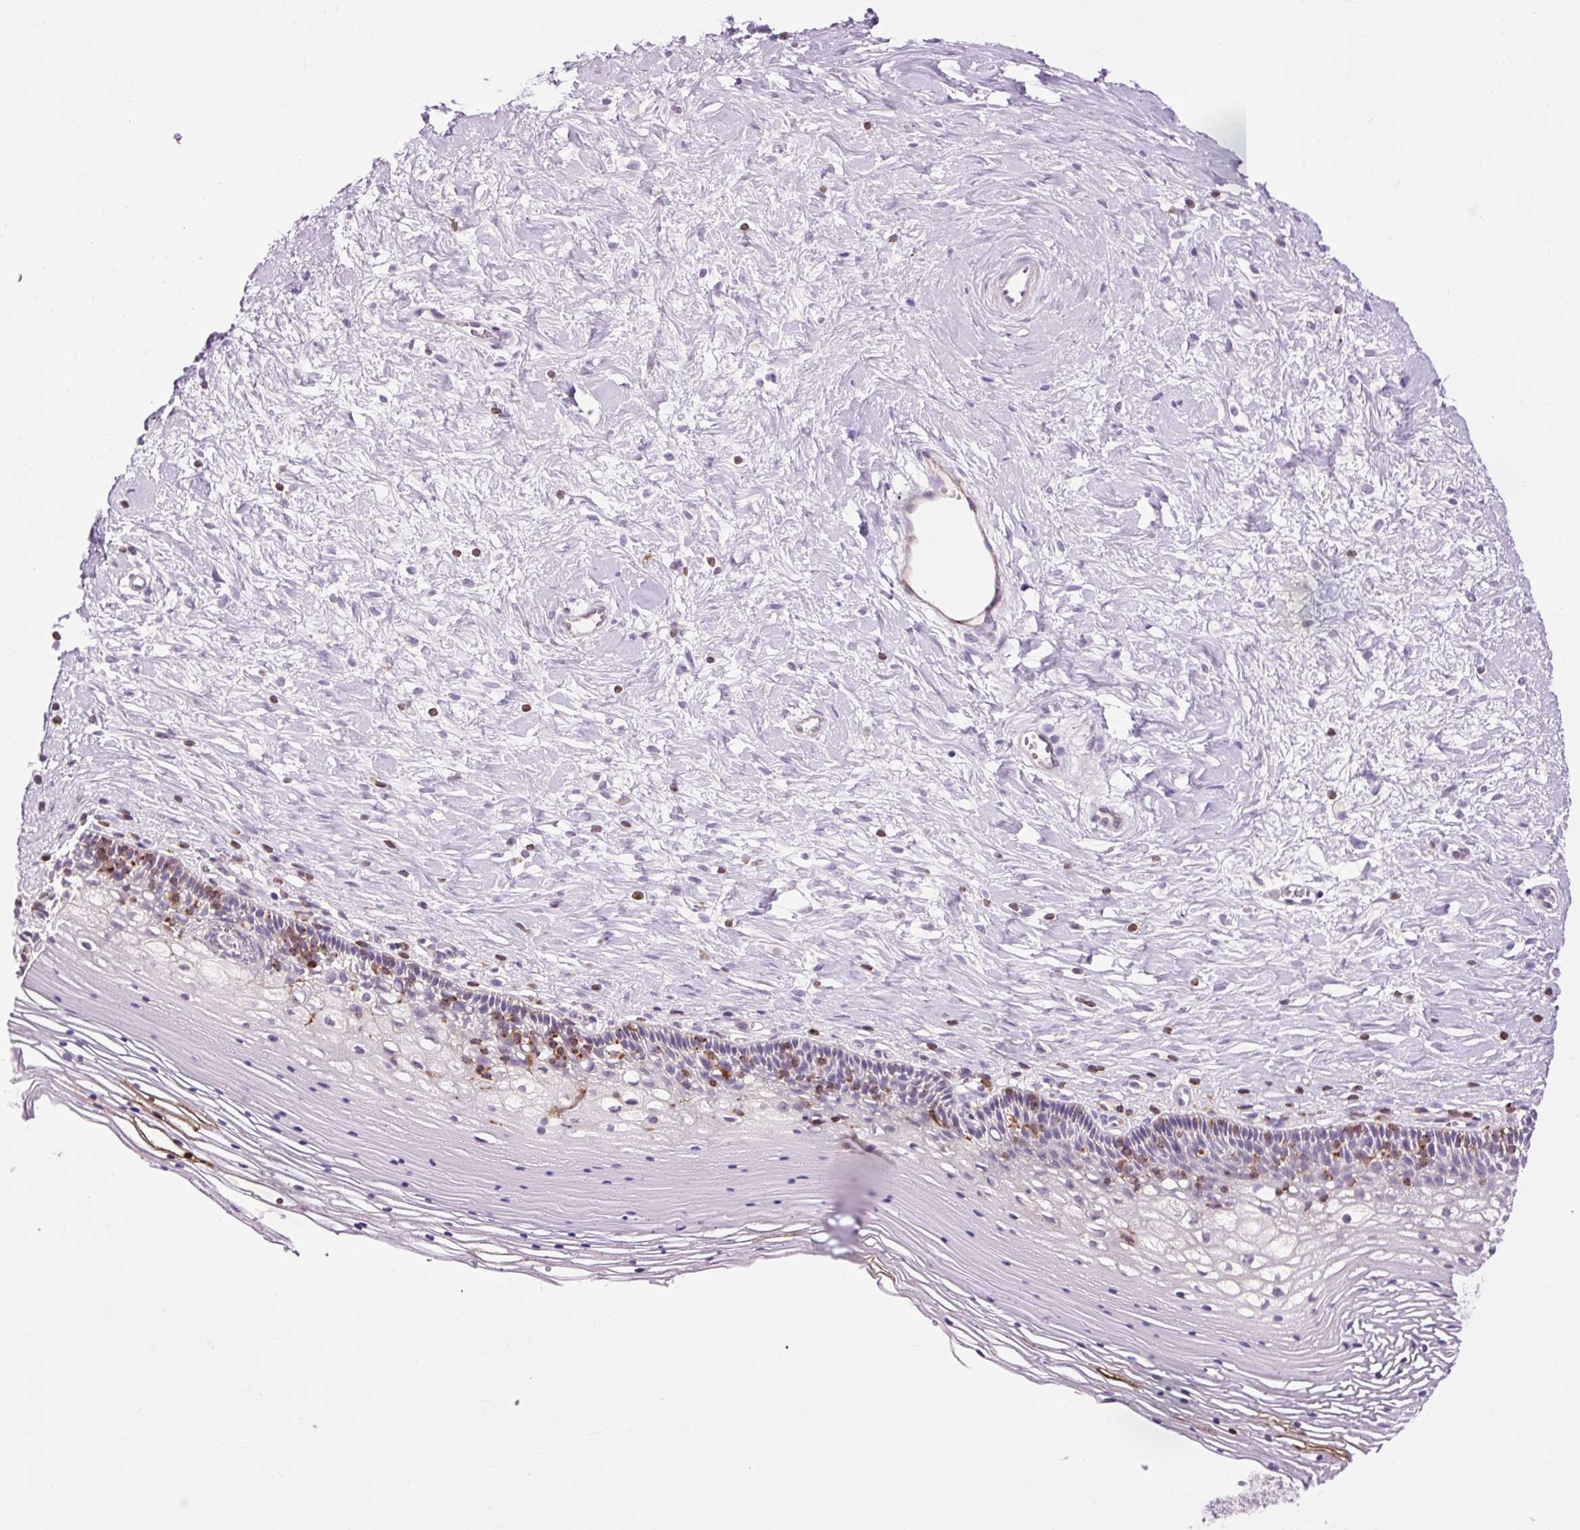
{"staining": {"intensity": "weak", "quantity": "<25%", "location": "cytoplasmic/membranous"}, "tissue": "cervix", "cell_type": "Glandular cells", "image_type": "normal", "snomed": [{"axis": "morphology", "description": "Normal tissue, NOS"}, {"axis": "topography", "description": "Cervix"}], "caption": "IHC of unremarkable cervix displays no positivity in glandular cells. (Brightfield microscopy of DAB immunohistochemistry (IHC) at high magnification).", "gene": "CD83", "patient": {"sex": "female", "age": 36}}